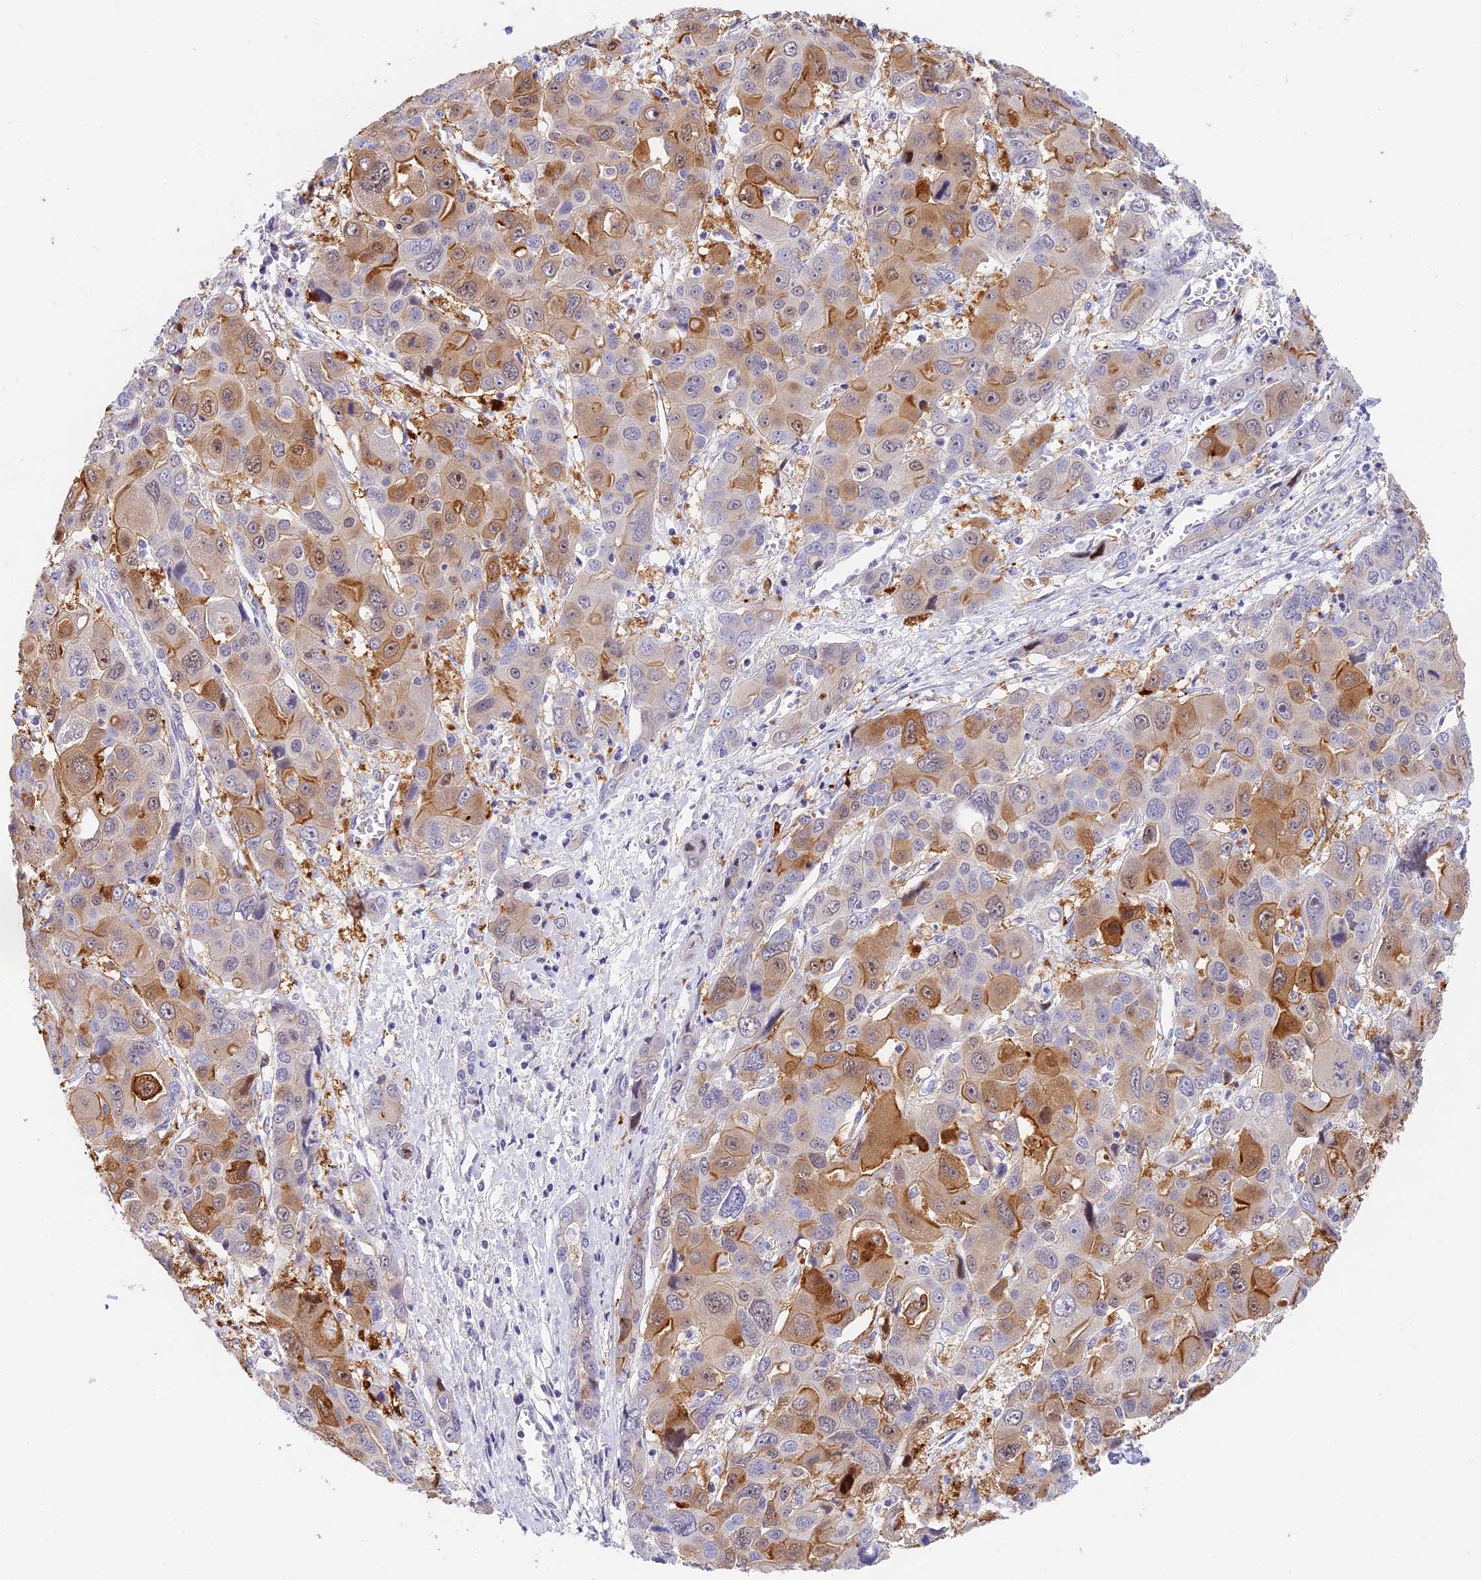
{"staining": {"intensity": "moderate", "quantity": "25%-75%", "location": "cytoplasmic/membranous"}, "tissue": "liver cancer", "cell_type": "Tumor cells", "image_type": "cancer", "snomed": [{"axis": "morphology", "description": "Cholangiocarcinoma"}, {"axis": "topography", "description": "Liver"}], "caption": "IHC staining of liver cancer (cholangiocarcinoma), which exhibits medium levels of moderate cytoplasmic/membranous expression in approximately 25%-75% of tumor cells indicating moderate cytoplasmic/membranous protein positivity. The staining was performed using DAB (3,3'-diaminobenzidine) (brown) for protein detection and nuclei were counterstained in hematoxylin (blue).", "gene": "MIDN", "patient": {"sex": "male", "age": 67}}